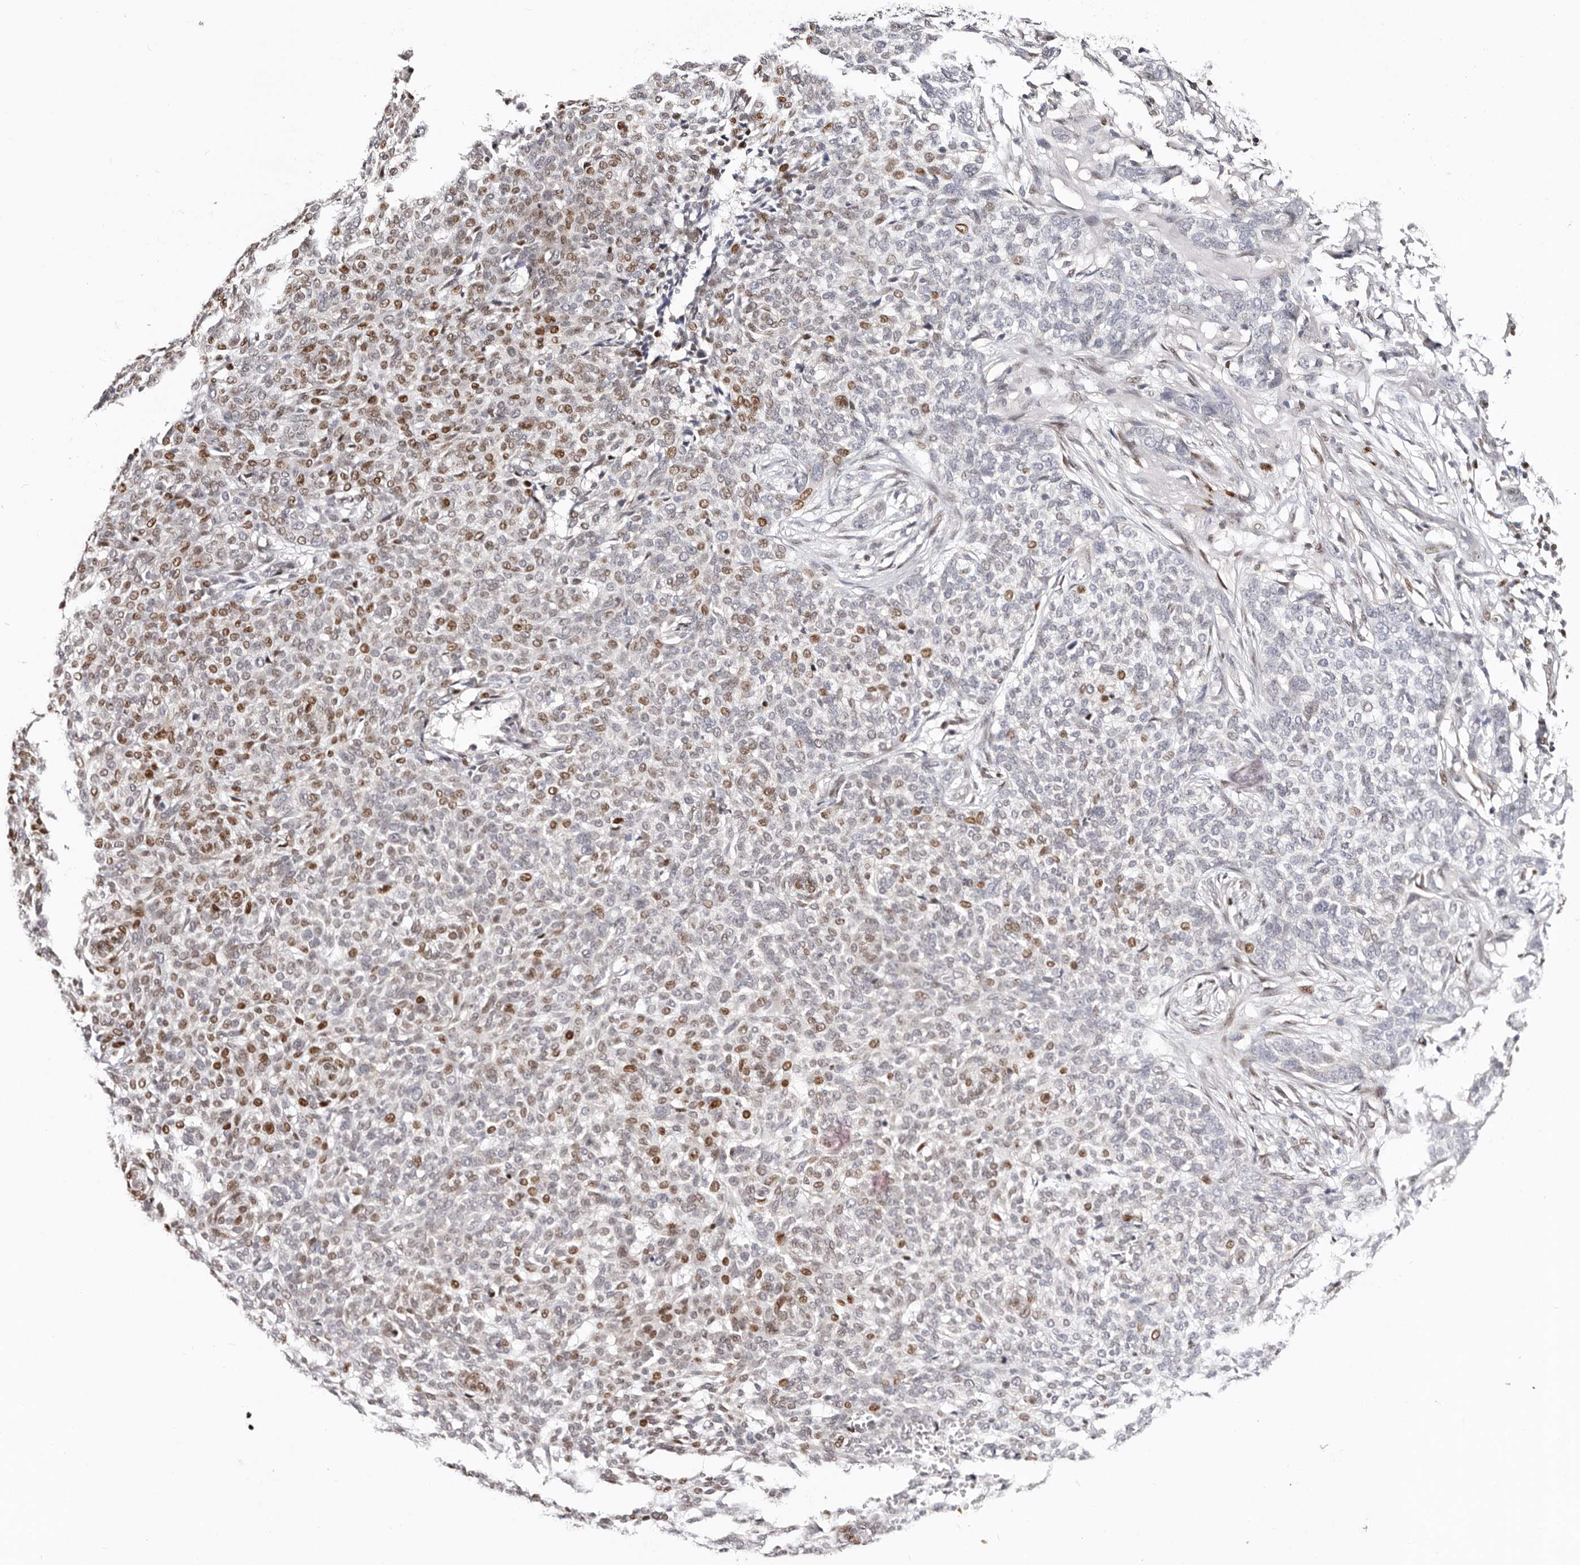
{"staining": {"intensity": "moderate", "quantity": "25%-75%", "location": "nuclear"}, "tissue": "skin cancer", "cell_type": "Tumor cells", "image_type": "cancer", "snomed": [{"axis": "morphology", "description": "Basal cell carcinoma"}, {"axis": "topography", "description": "Skin"}], "caption": "An immunohistochemistry histopathology image of neoplastic tissue is shown. Protein staining in brown labels moderate nuclear positivity in skin basal cell carcinoma within tumor cells. The staining was performed using DAB (3,3'-diaminobenzidine) to visualize the protein expression in brown, while the nuclei were stained in blue with hematoxylin (Magnification: 20x).", "gene": "IQGAP3", "patient": {"sex": "male", "age": 85}}